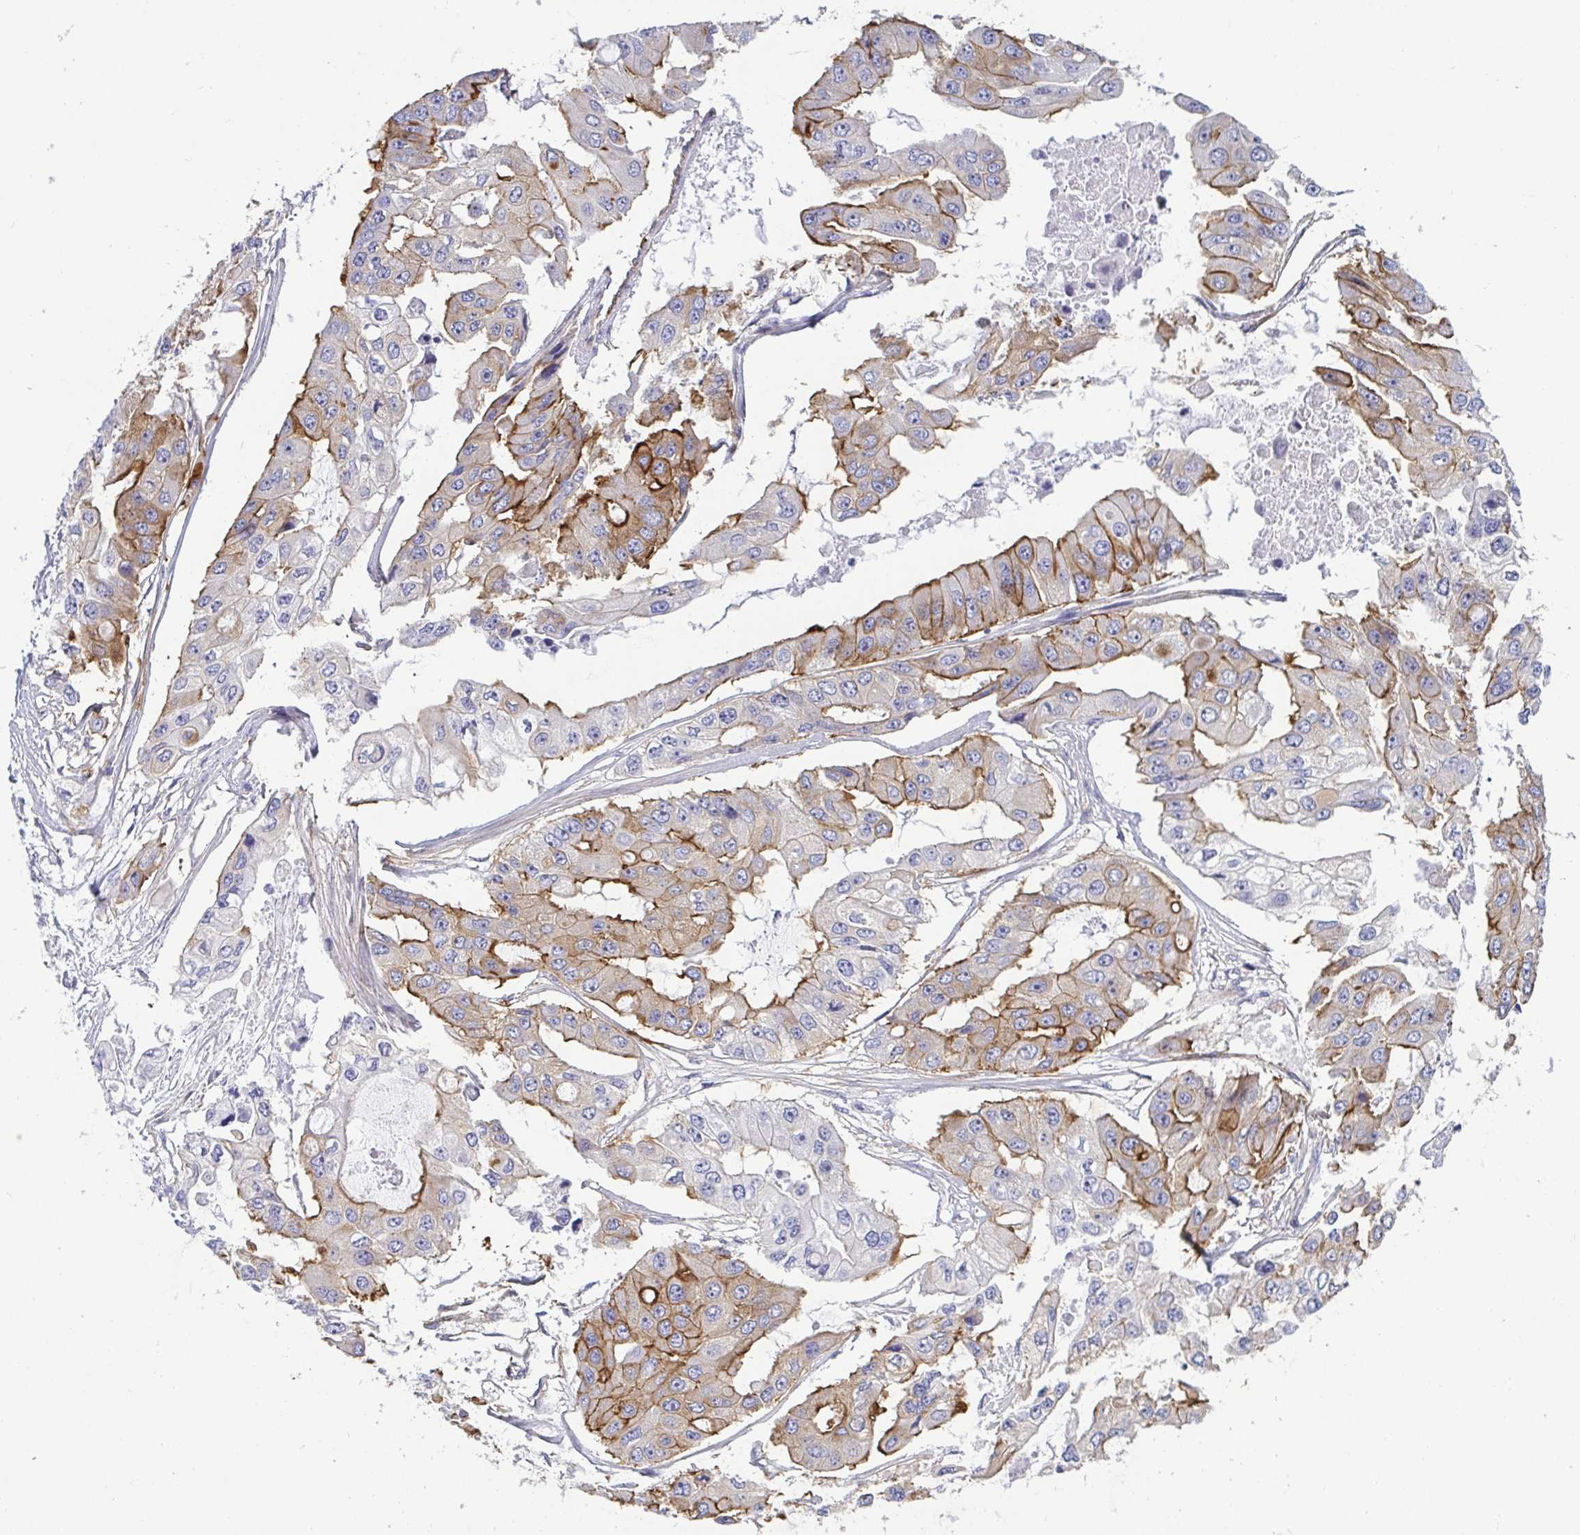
{"staining": {"intensity": "moderate", "quantity": "<25%", "location": "cytoplasmic/membranous"}, "tissue": "ovarian cancer", "cell_type": "Tumor cells", "image_type": "cancer", "snomed": [{"axis": "morphology", "description": "Cystadenocarcinoma, serous, NOS"}, {"axis": "topography", "description": "Ovary"}], "caption": "A brown stain labels moderate cytoplasmic/membranous staining of a protein in ovarian cancer tumor cells. Using DAB (3,3'-diaminobenzidine) (brown) and hematoxylin (blue) stains, captured at high magnification using brightfield microscopy.", "gene": "LIMA1", "patient": {"sex": "female", "age": 56}}